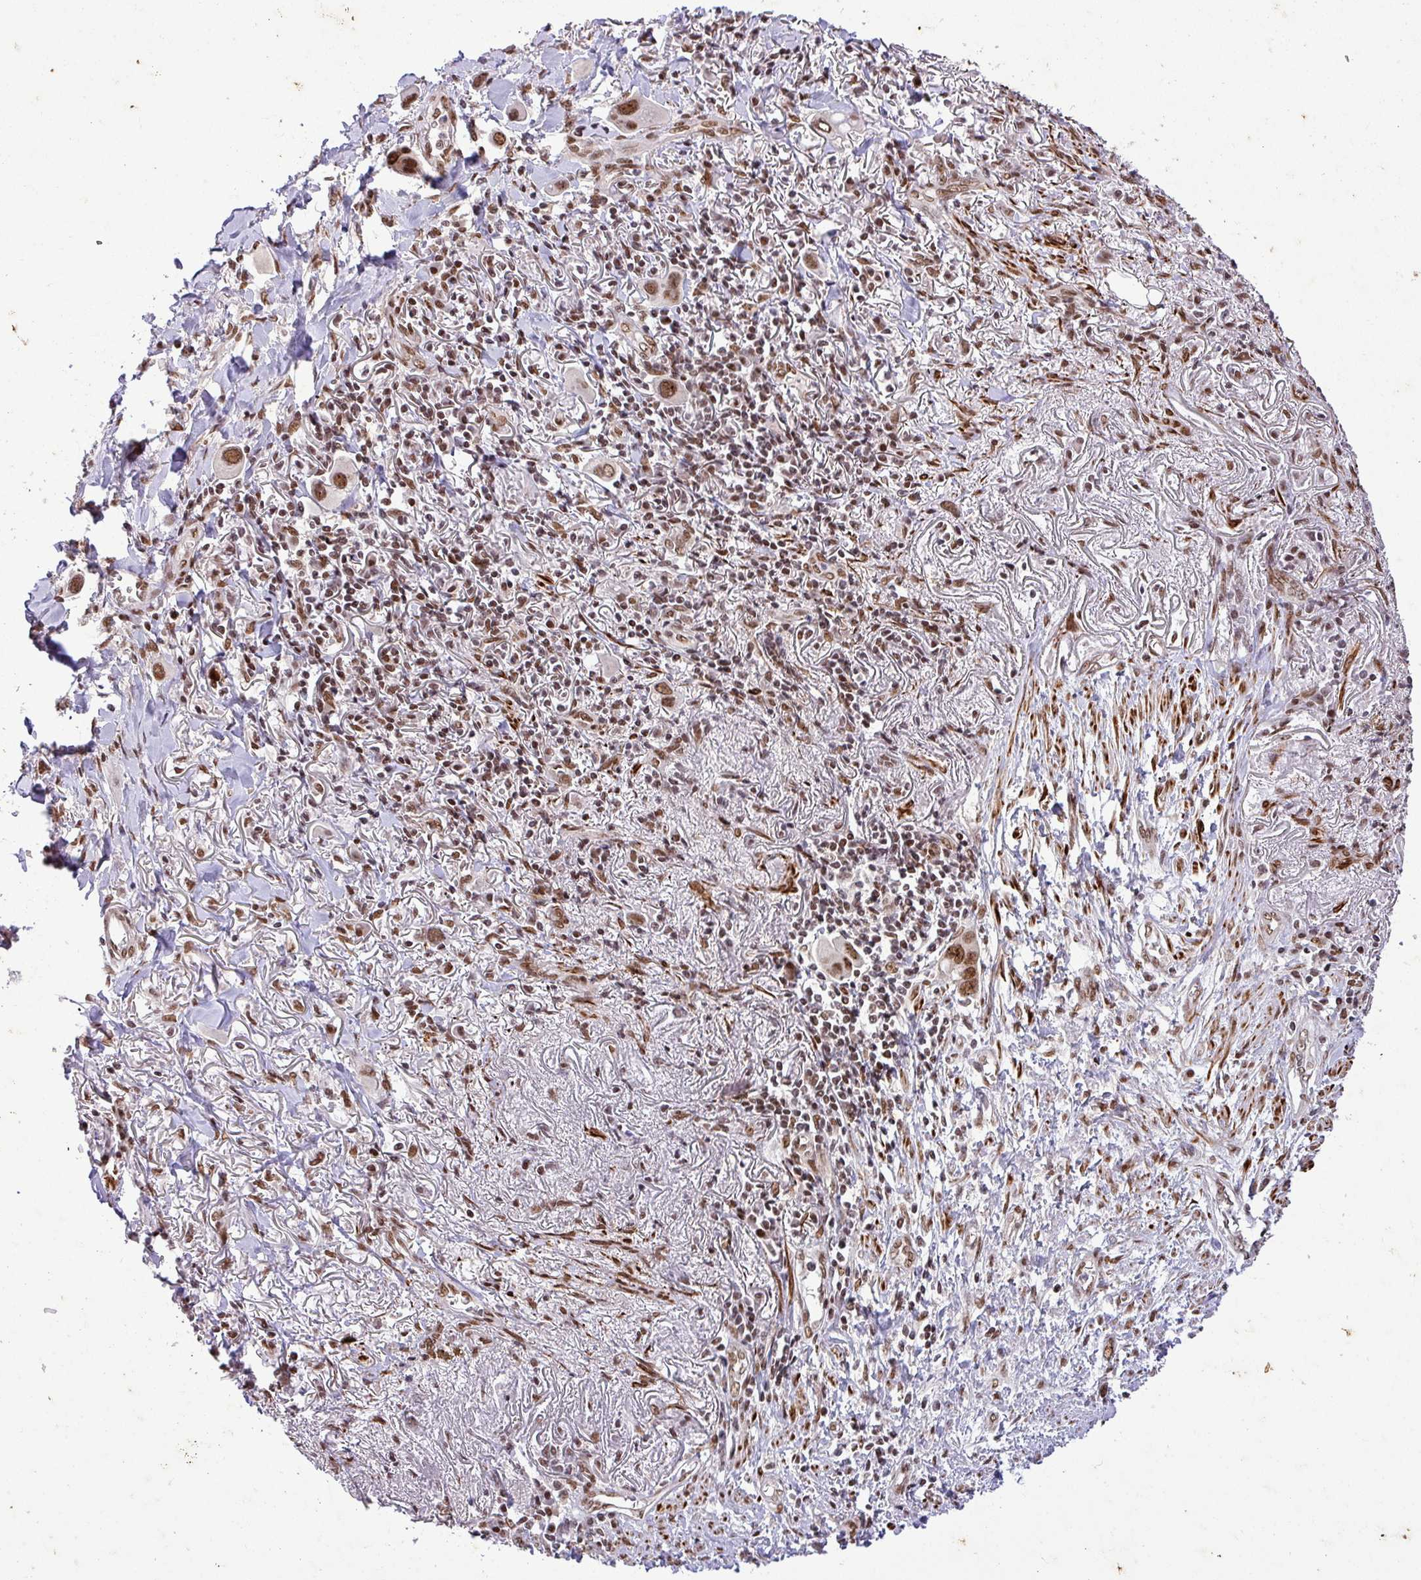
{"staining": {"intensity": "moderate", "quantity": ">75%", "location": "nuclear"}, "tissue": "lung cancer", "cell_type": "Tumor cells", "image_type": "cancer", "snomed": [{"axis": "morphology", "description": "Adenocarcinoma, NOS"}, {"axis": "topography", "description": "Lung"}], "caption": "Lung cancer (adenocarcinoma) was stained to show a protein in brown. There is medium levels of moderate nuclear expression in about >75% of tumor cells.", "gene": "SRSF2", "patient": {"sex": "male", "age": 76}}